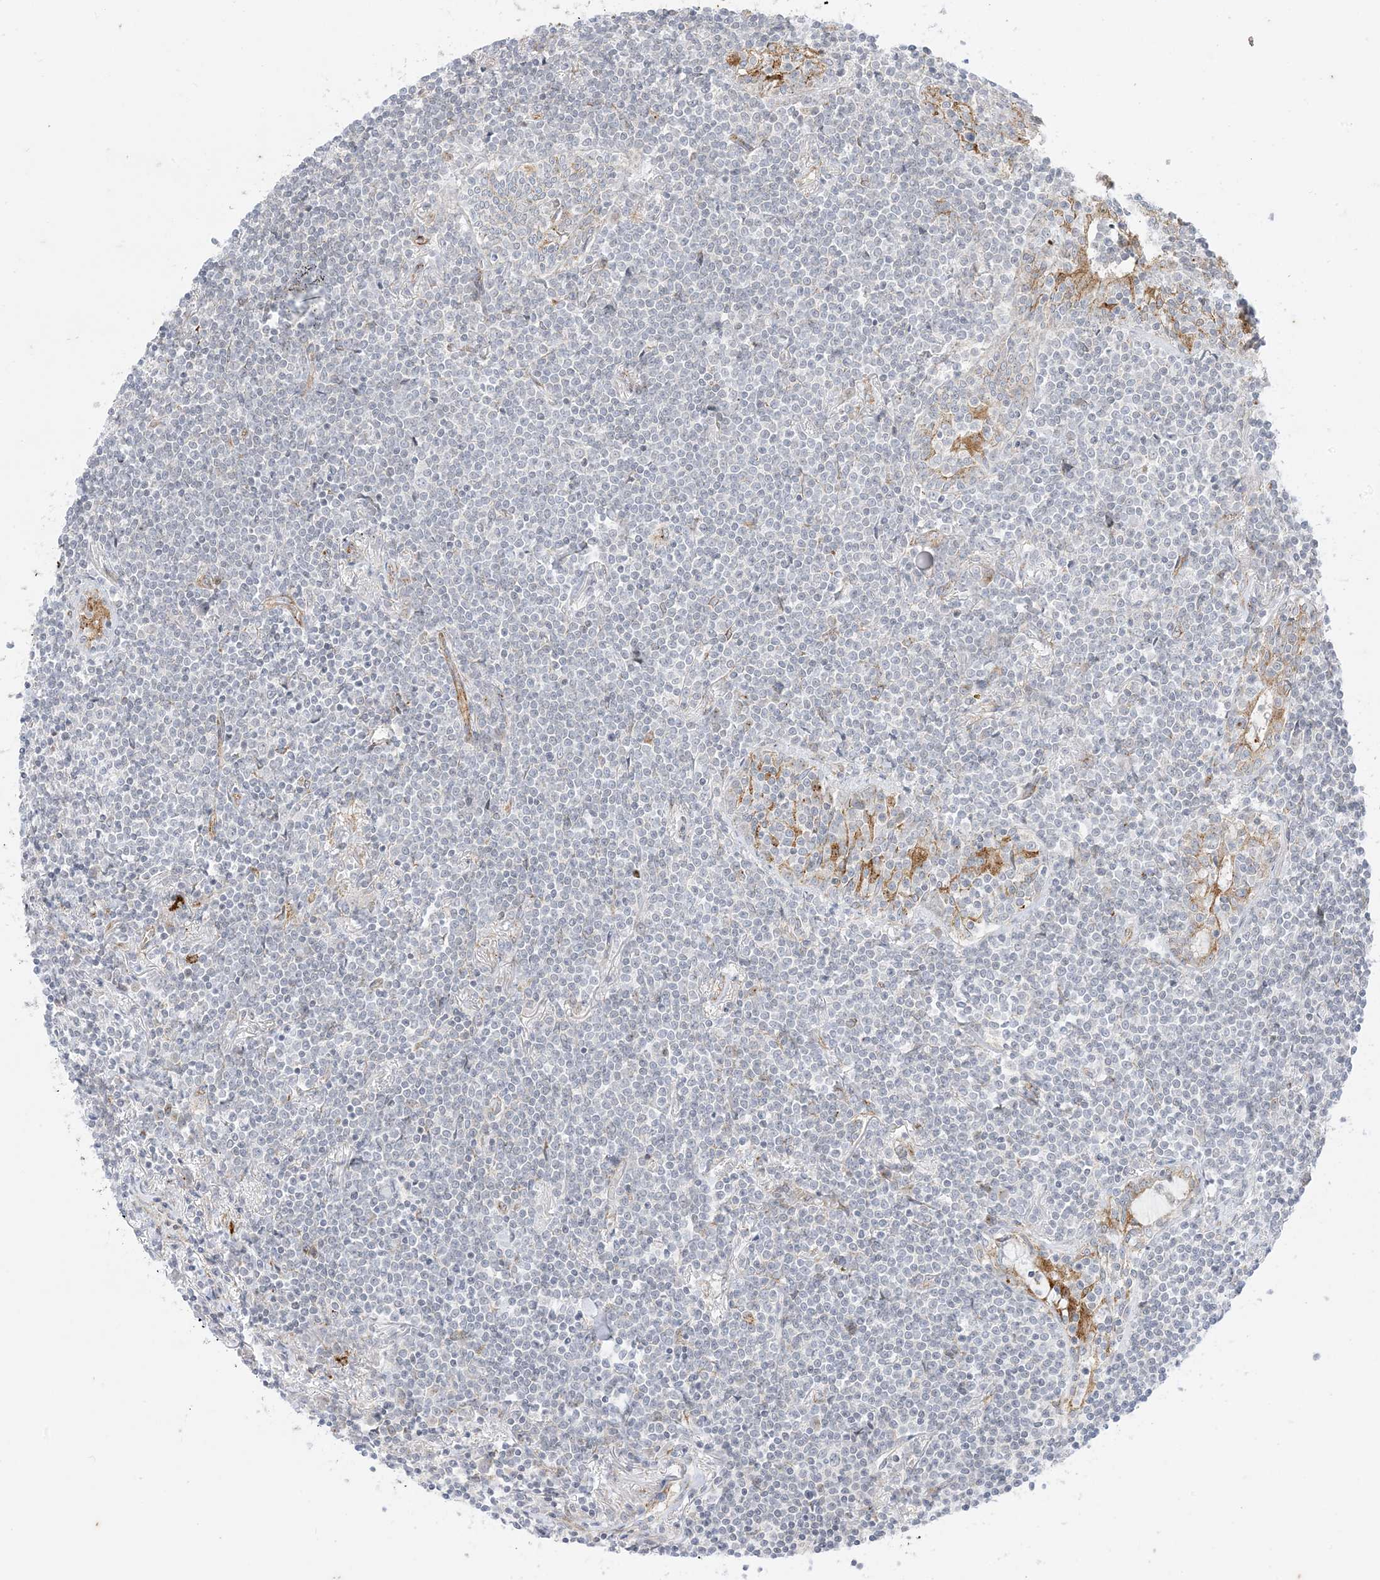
{"staining": {"intensity": "negative", "quantity": "none", "location": "none"}, "tissue": "lymphoma", "cell_type": "Tumor cells", "image_type": "cancer", "snomed": [{"axis": "morphology", "description": "Malignant lymphoma, non-Hodgkin's type, Low grade"}, {"axis": "topography", "description": "Lung"}], "caption": "Immunohistochemistry image of neoplastic tissue: human low-grade malignant lymphoma, non-Hodgkin's type stained with DAB shows no significant protein expression in tumor cells.", "gene": "RAC1", "patient": {"sex": "female", "age": 71}}